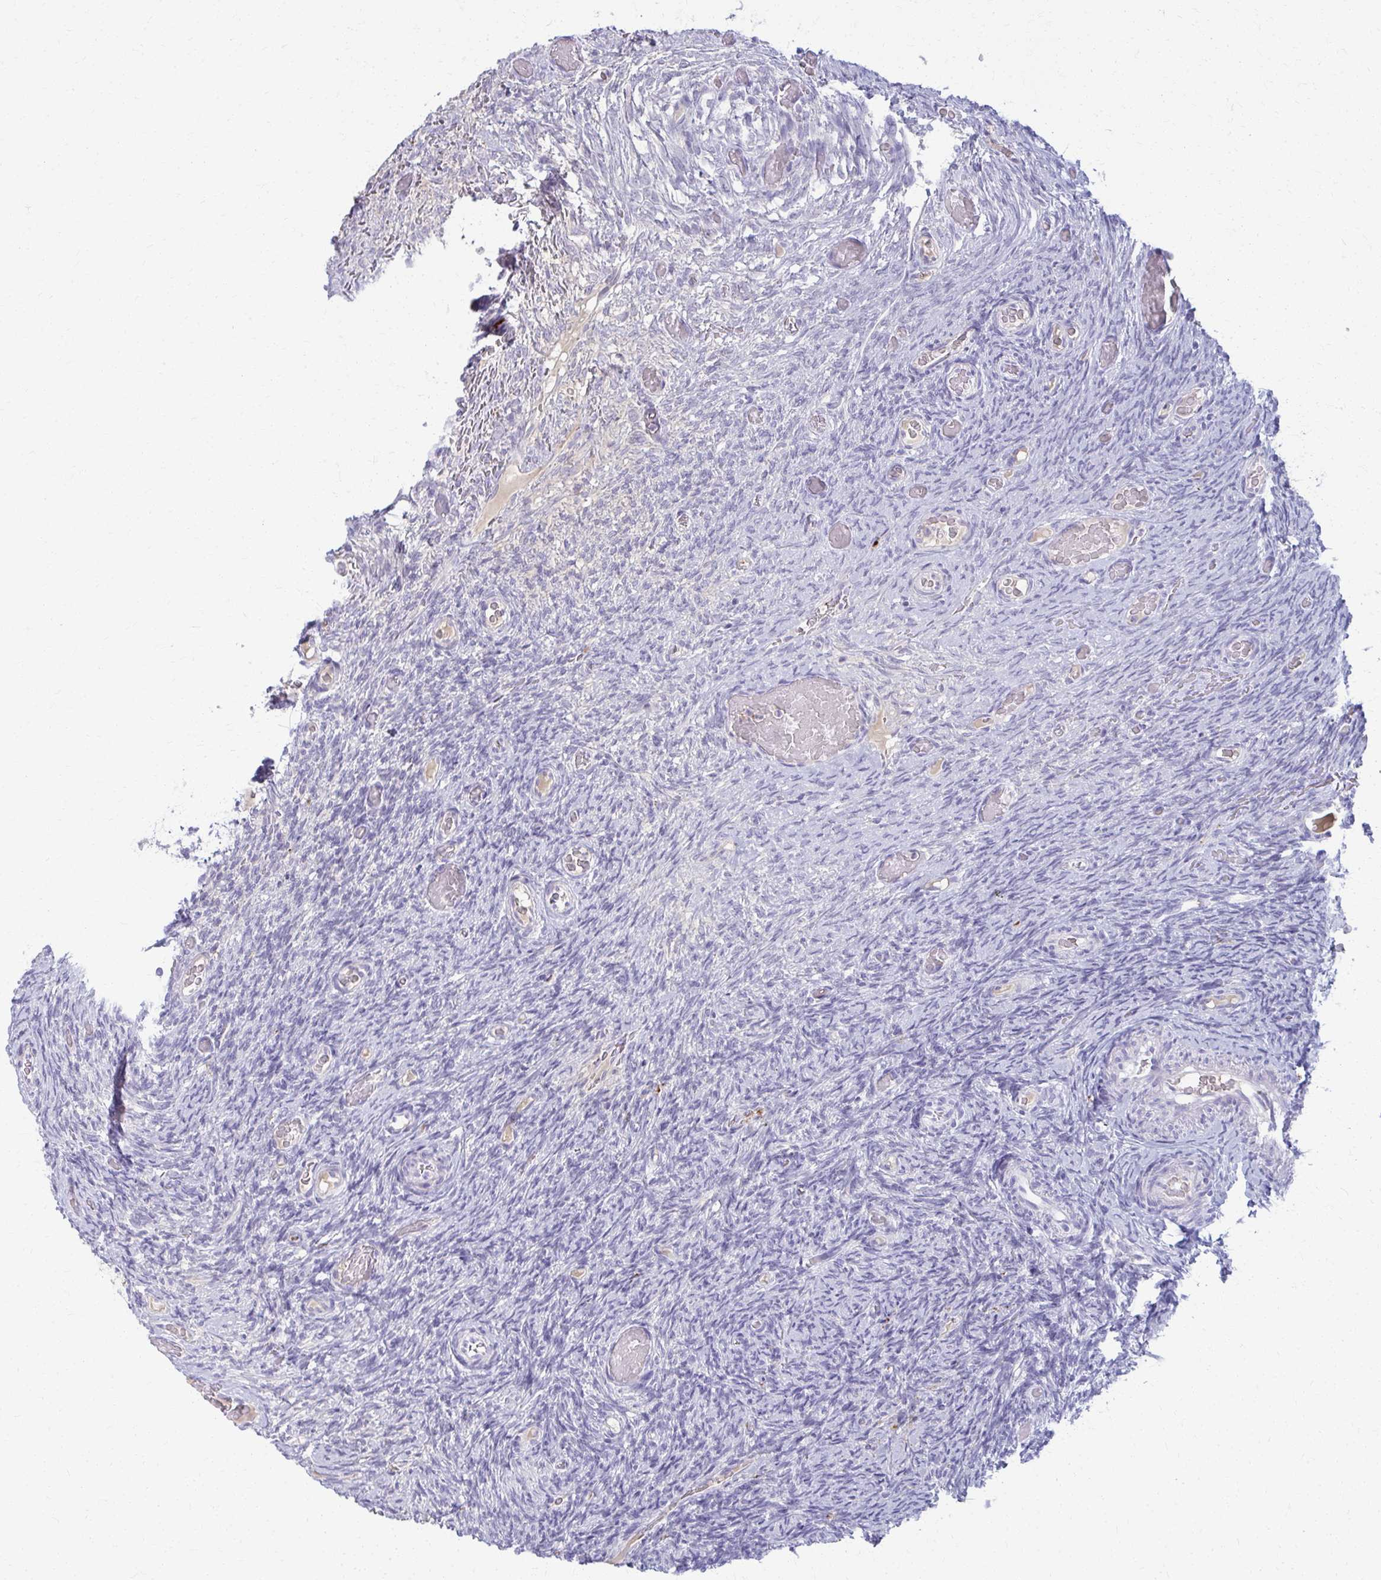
{"staining": {"intensity": "negative", "quantity": "none", "location": "none"}, "tissue": "ovary", "cell_type": "Ovarian stroma cells", "image_type": "normal", "snomed": [{"axis": "morphology", "description": "Normal tissue, NOS"}, {"axis": "topography", "description": "Ovary"}], "caption": "IHC photomicrograph of benign ovary stained for a protein (brown), which shows no positivity in ovarian stroma cells. (Immunohistochemistry, brightfield microscopy, high magnification).", "gene": "ENSG00000275249", "patient": {"sex": "female", "age": 34}}